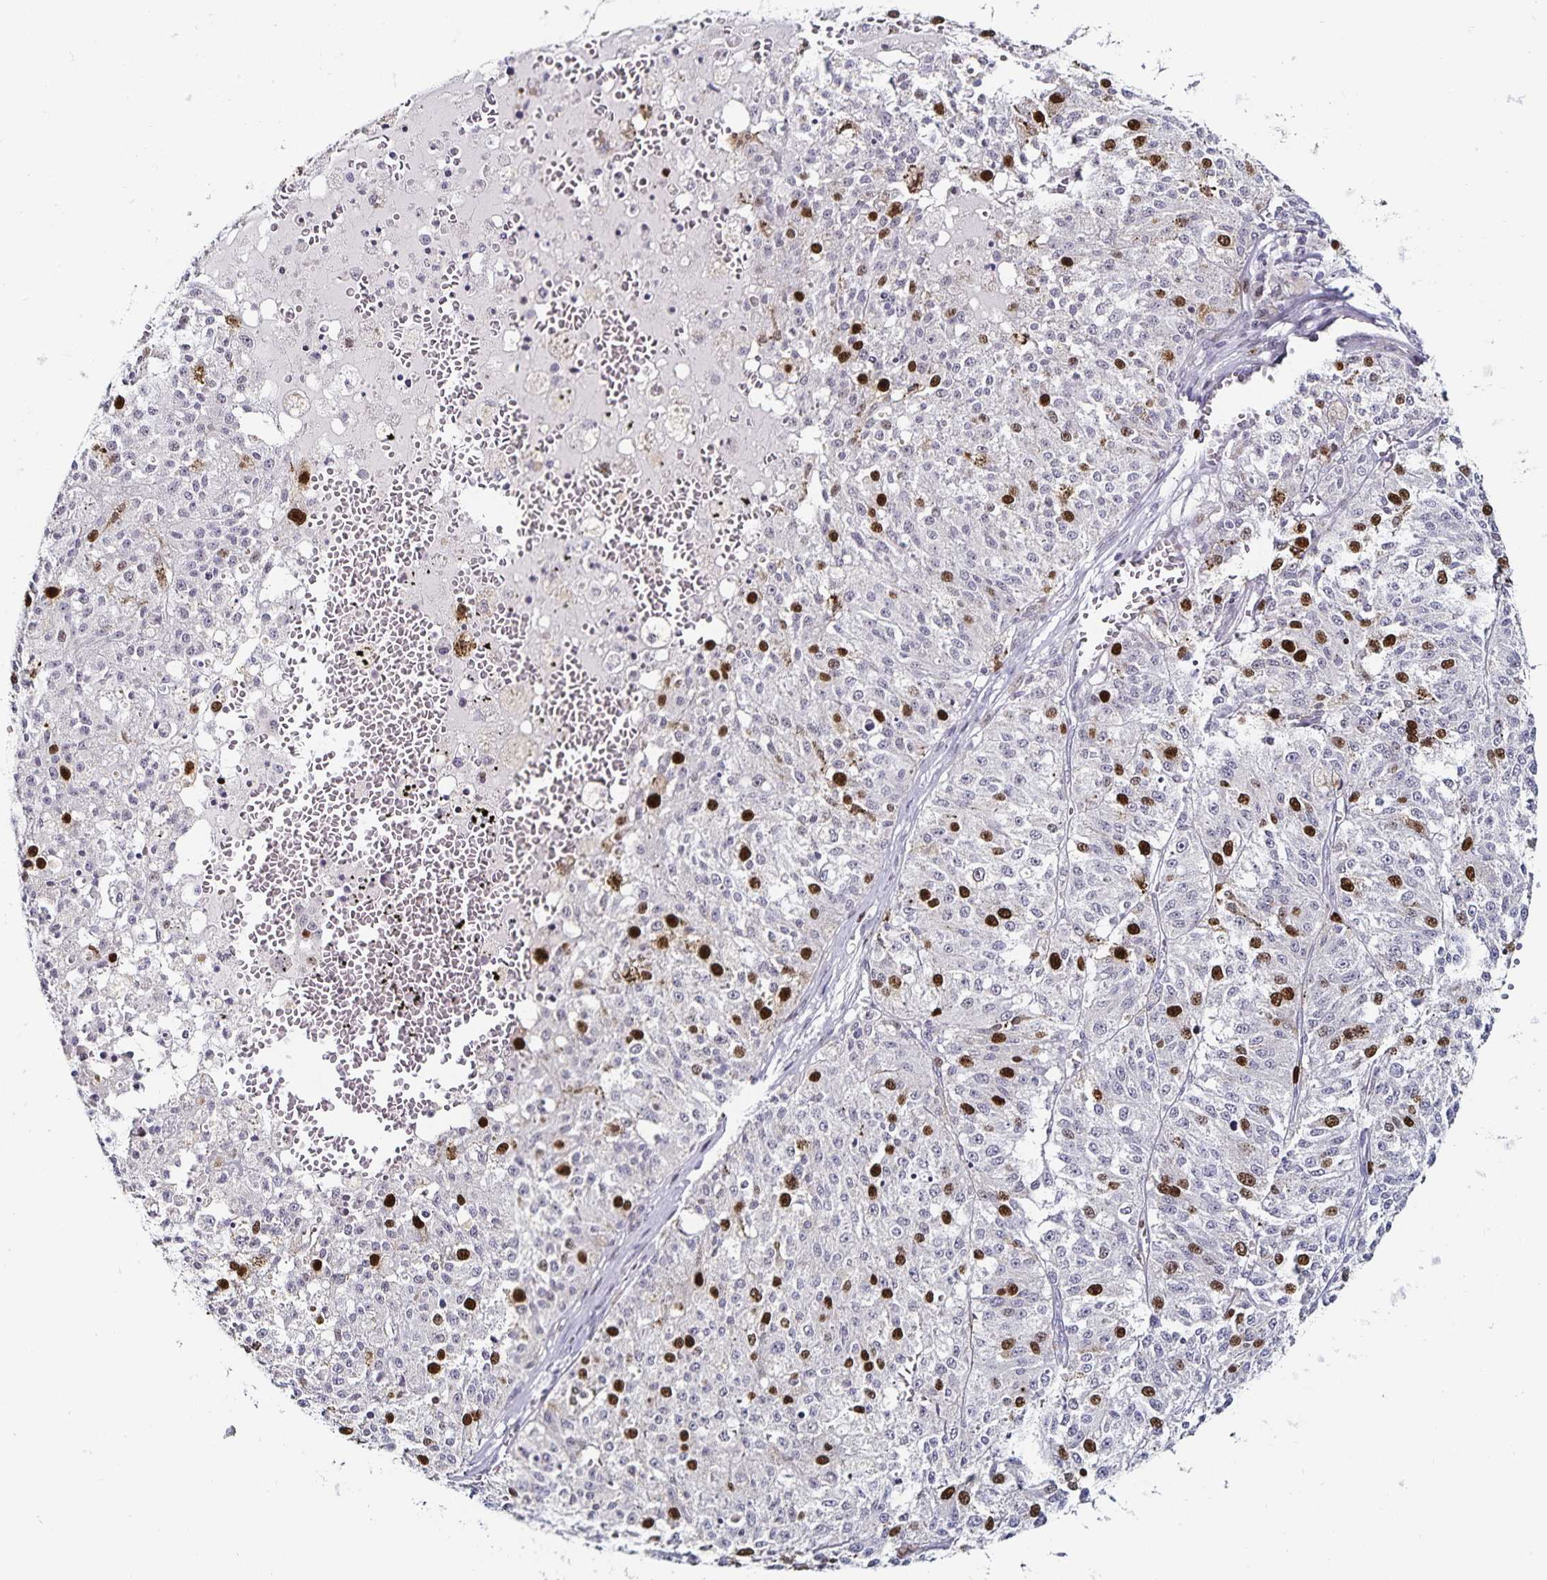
{"staining": {"intensity": "strong", "quantity": "<25%", "location": "nuclear"}, "tissue": "melanoma", "cell_type": "Tumor cells", "image_type": "cancer", "snomed": [{"axis": "morphology", "description": "Malignant melanoma, Metastatic site"}, {"axis": "topography", "description": "Lymph node"}], "caption": "Immunohistochemistry of human melanoma reveals medium levels of strong nuclear positivity in approximately <25% of tumor cells. (DAB = brown stain, brightfield microscopy at high magnification).", "gene": "ANLN", "patient": {"sex": "female", "age": 64}}